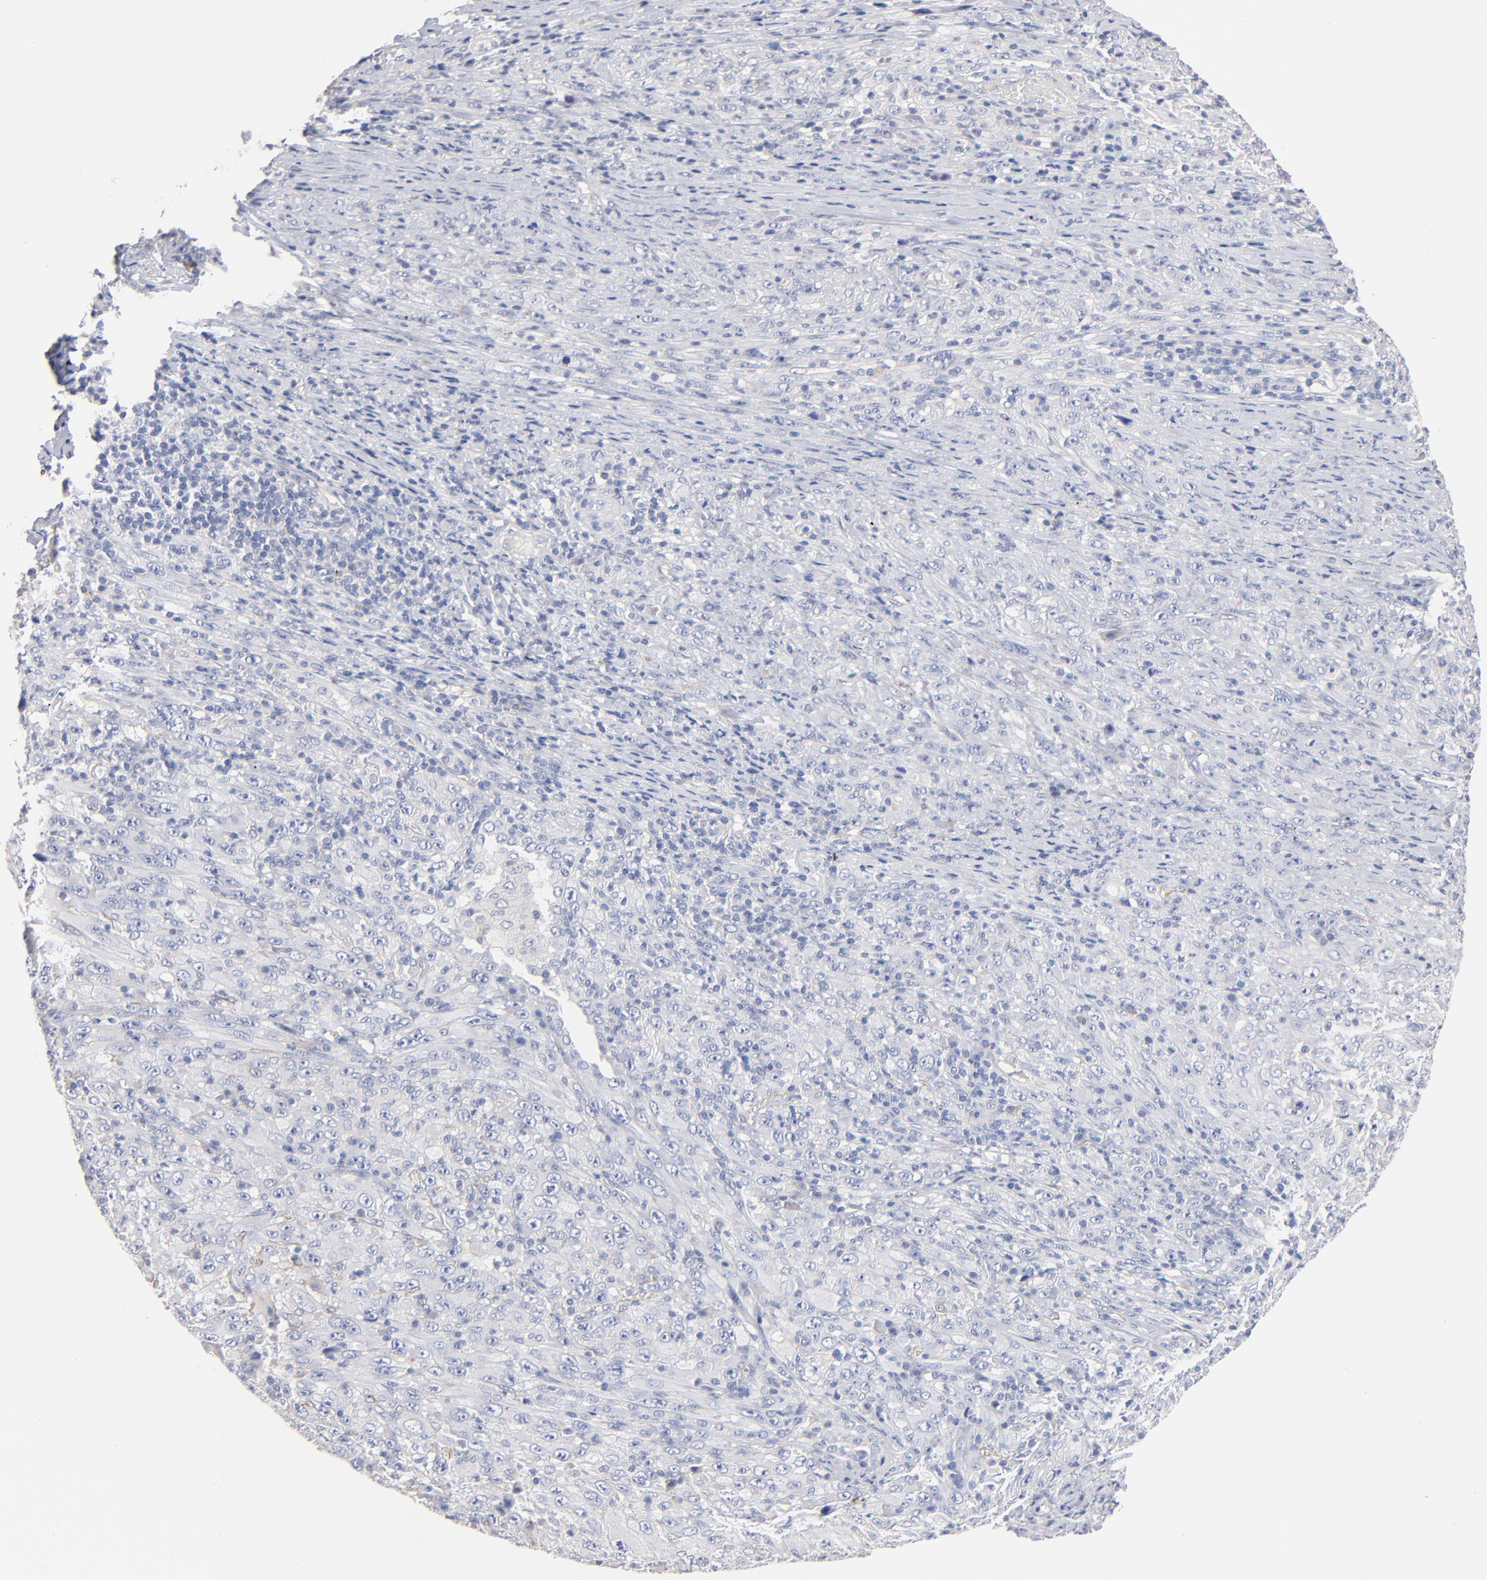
{"staining": {"intensity": "negative", "quantity": "none", "location": "none"}, "tissue": "melanoma", "cell_type": "Tumor cells", "image_type": "cancer", "snomed": [{"axis": "morphology", "description": "Malignant melanoma, Metastatic site"}, {"axis": "topography", "description": "Skin"}], "caption": "Image shows no protein staining in tumor cells of malignant melanoma (metastatic site) tissue.", "gene": "ITGA8", "patient": {"sex": "female", "age": 56}}